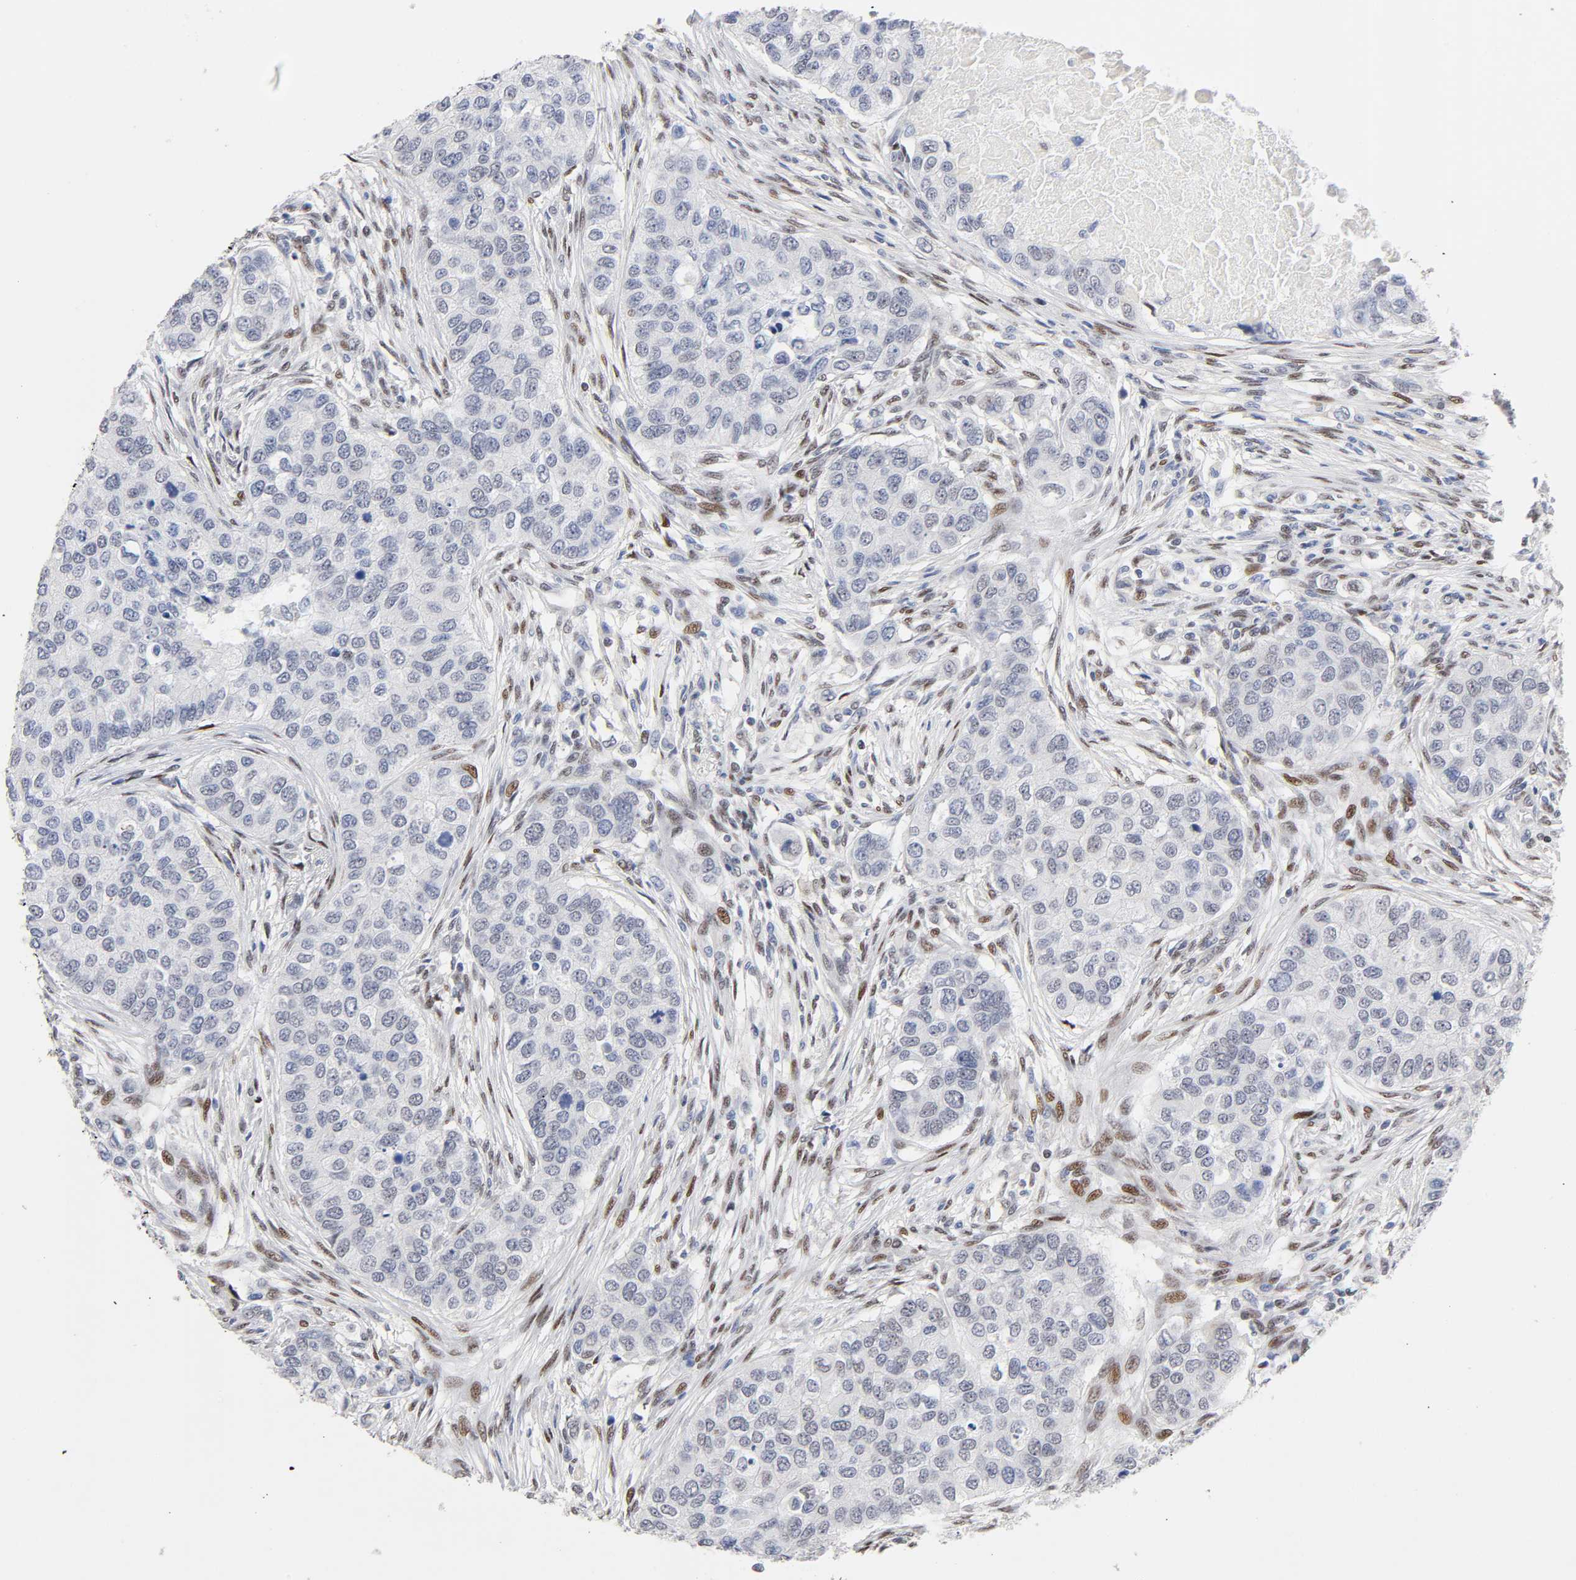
{"staining": {"intensity": "negative", "quantity": "none", "location": "none"}, "tissue": "breast cancer", "cell_type": "Tumor cells", "image_type": "cancer", "snomed": [{"axis": "morphology", "description": "Normal tissue, NOS"}, {"axis": "morphology", "description": "Duct carcinoma"}, {"axis": "topography", "description": "Breast"}], "caption": "Immunohistochemistry (IHC) image of human breast intraductal carcinoma stained for a protein (brown), which demonstrates no positivity in tumor cells.", "gene": "STK38", "patient": {"sex": "female", "age": 49}}